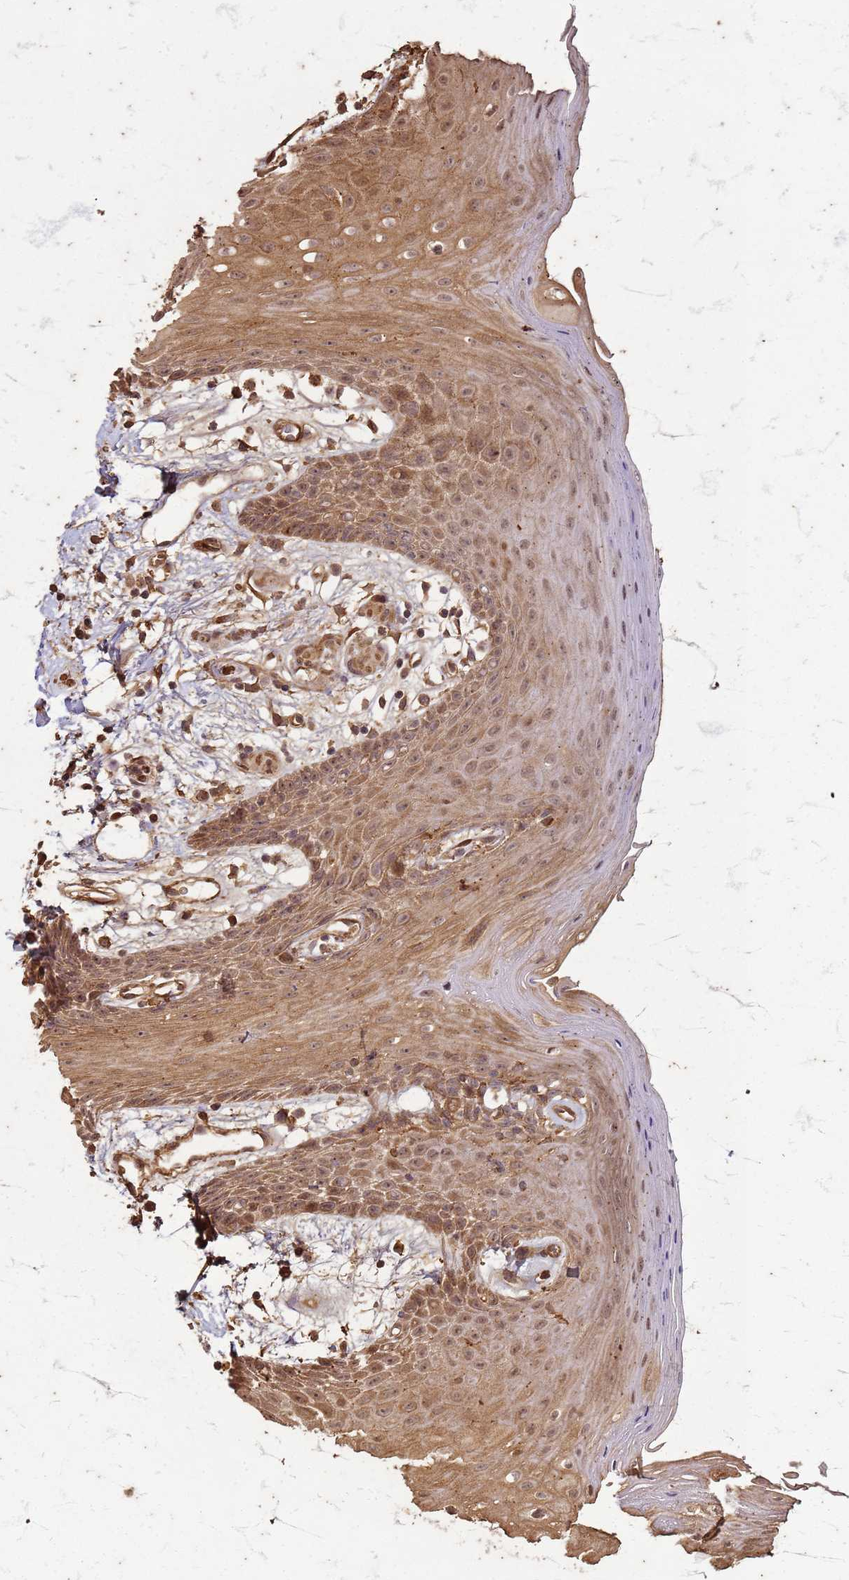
{"staining": {"intensity": "moderate", "quantity": ">75%", "location": "cytoplasmic/membranous,nuclear"}, "tissue": "oral mucosa", "cell_type": "Squamous epithelial cells", "image_type": "normal", "snomed": [{"axis": "morphology", "description": "Normal tissue, NOS"}, {"axis": "topography", "description": "Oral tissue"}, {"axis": "topography", "description": "Tounge, NOS"}], "caption": "A histopathology image of oral mucosa stained for a protein reveals moderate cytoplasmic/membranous,nuclear brown staining in squamous epithelial cells.", "gene": "KIF26A", "patient": {"sex": "female", "age": 59}}